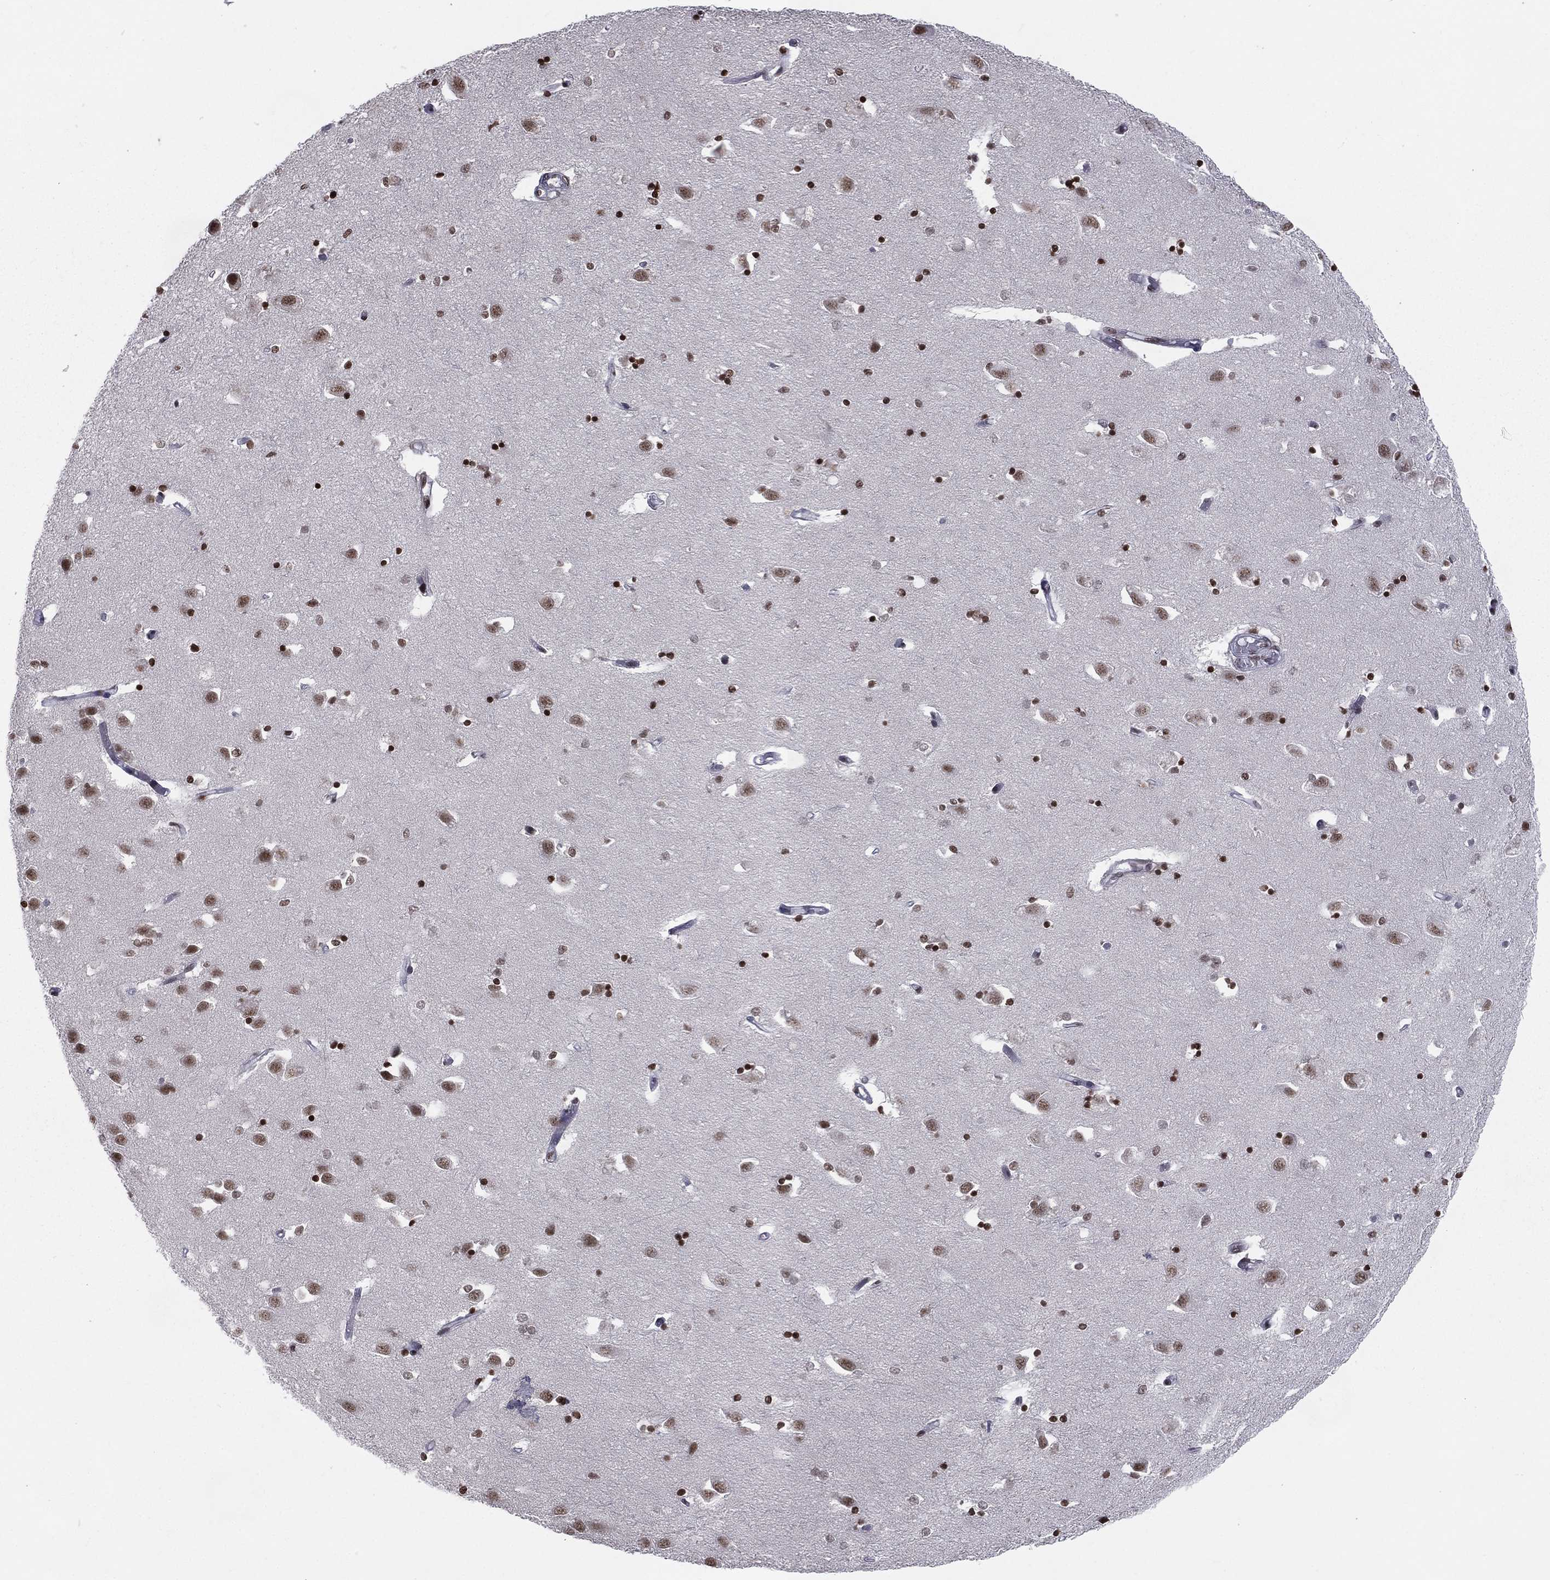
{"staining": {"intensity": "strong", "quantity": ">75%", "location": "nuclear"}, "tissue": "hippocampus", "cell_type": "Glial cells", "image_type": "normal", "snomed": [{"axis": "morphology", "description": "Normal tissue, NOS"}, {"axis": "topography", "description": "Lateral ventricle wall"}, {"axis": "topography", "description": "Hippocampus"}], "caption": "Glial cells demonstrate high levels of strong nuclear expression in about >75% of cells in benign human hippocampus.", "gene": "RFX7", "patient": {"sex": "female", "age": 63}}